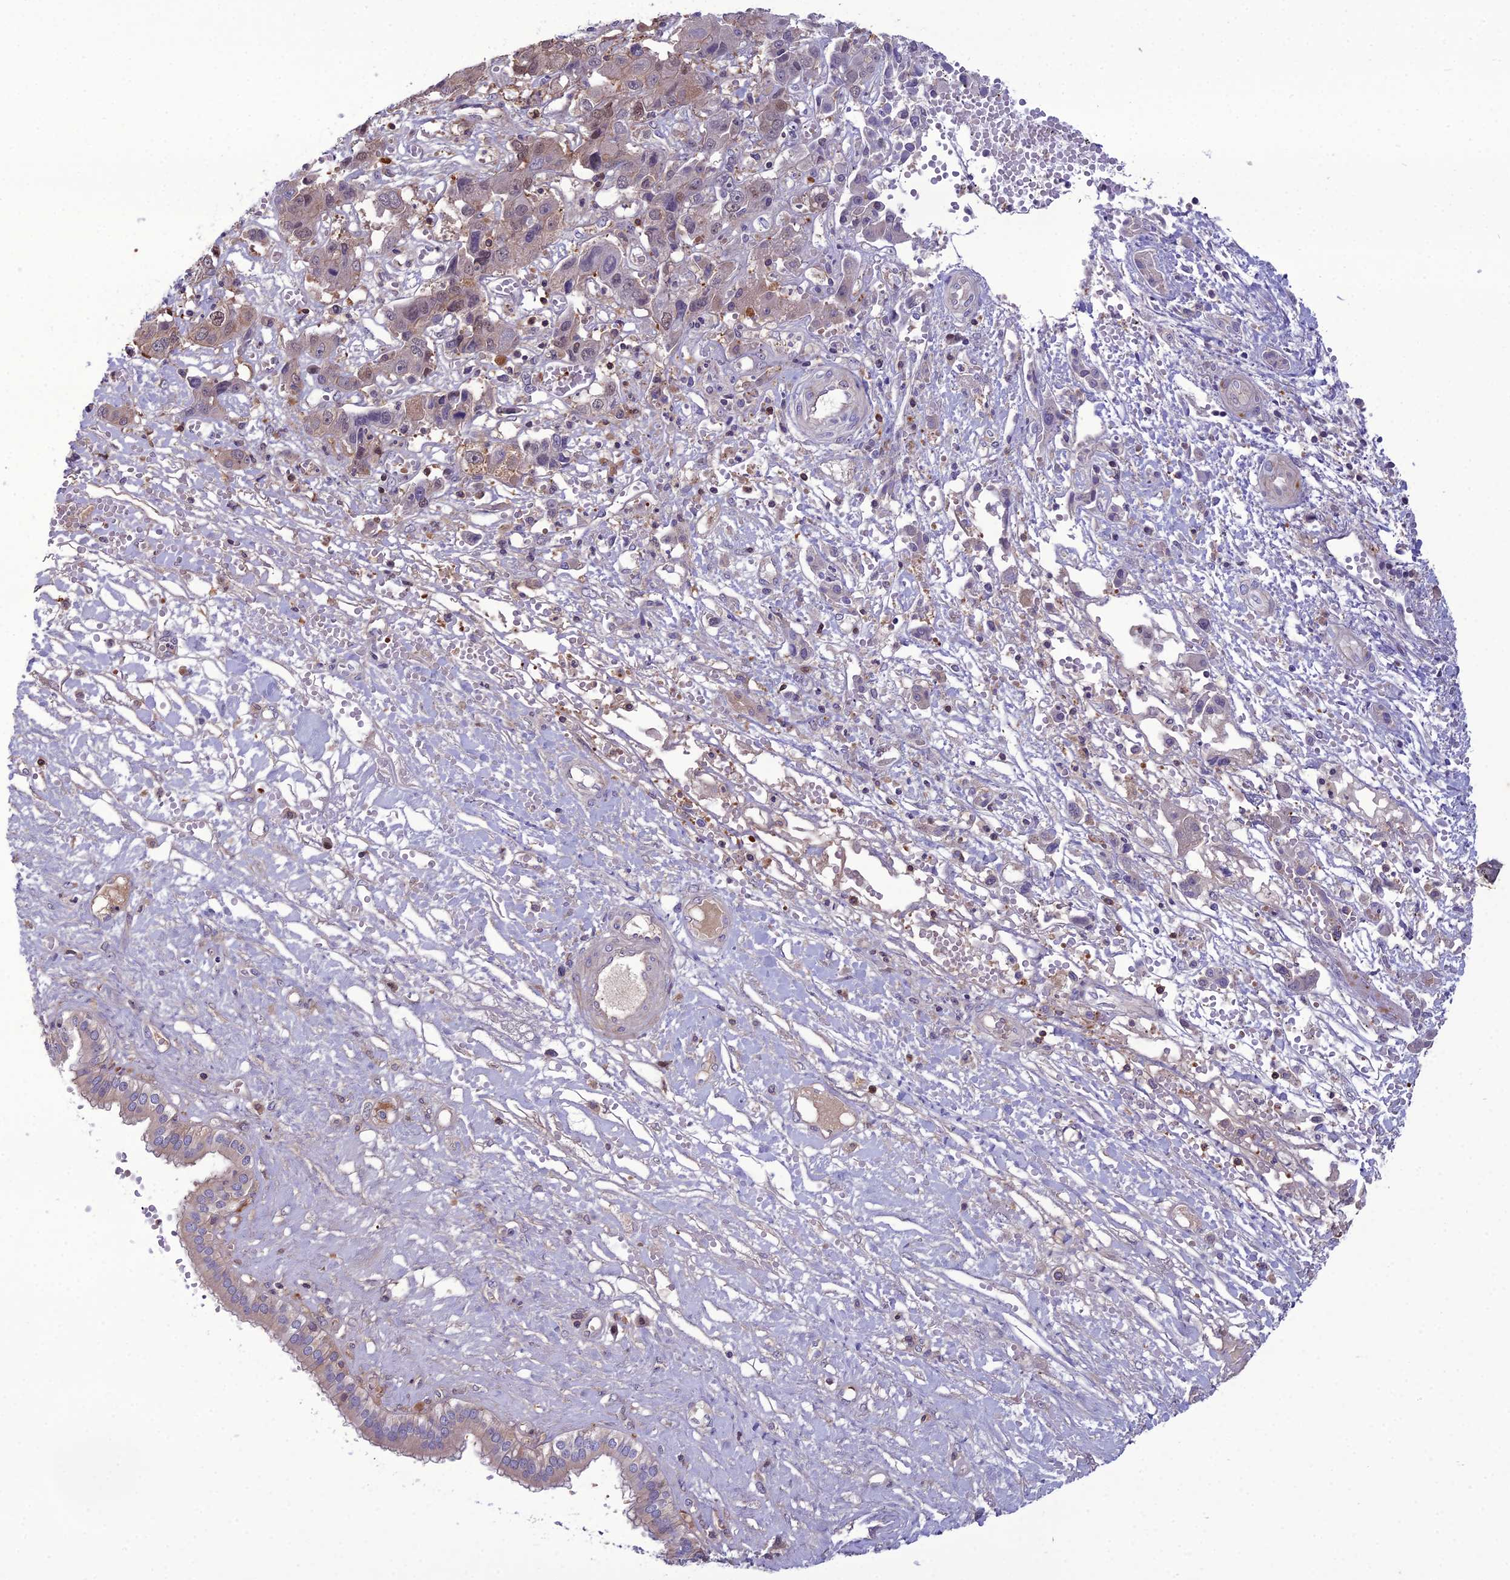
{"staining": {"intensity": "weak", "quantity": "<25%", "location": "cytoplasmic/membranous,nuclear"}, "tissue": "liver cancer", "cell_type": "Tumor cells", "image_type": "cancer", "snomed": [{"axis": "morphology", "description": "Cholangiocarcinoma"}, {"axis": "topography", "description": "Liver"}], "caption": "Cholangiocarcinoma (liver) was stained to show a protein in brown. There is no significant expression in tumor cells.", "gene": "GDF6", "patient": {"sex": "male", "age": 67}}